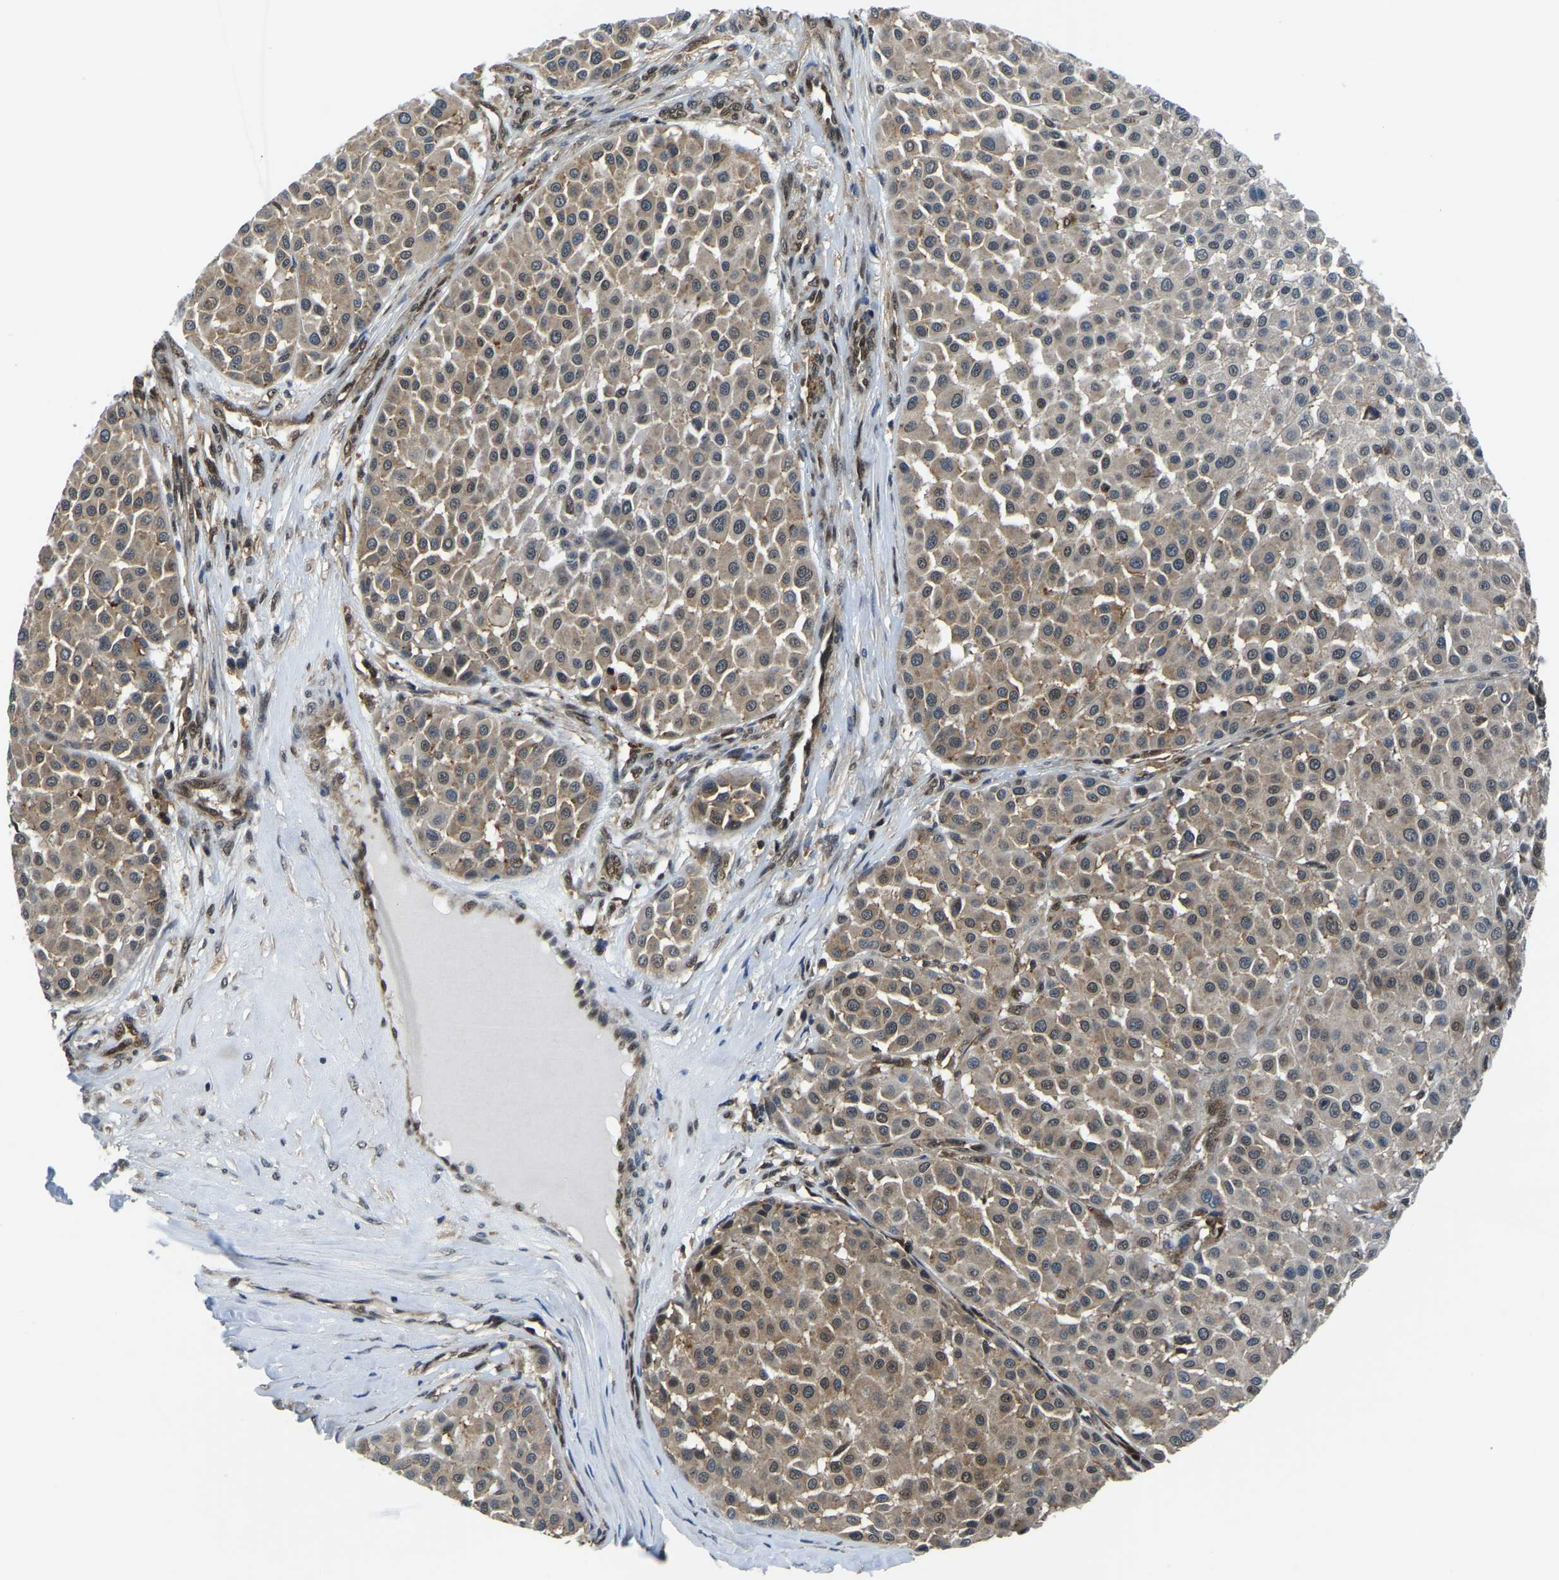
{"staining": {"intensity": "weak", "quantity": ">75%", "location": "cytoplasmic/membranous,nuclear"}, "tissue": "melanoma", "cell_type": "Tumor cells", "image_type": "cancer", "snomed": [{"axis": "morphology", "description": "Malignant melanoma, Metastatic site"}, {"axis": "topography", "description": "Soft tissue"}], "caption": "Human melanoma stained for a protein (brown) exhibits weak cytoplasmic/membranous and nuclear positive positivity in about >75% of tumor cells.", "gene": "DFFA", "patient": {"sex": "male", "age": 41}}